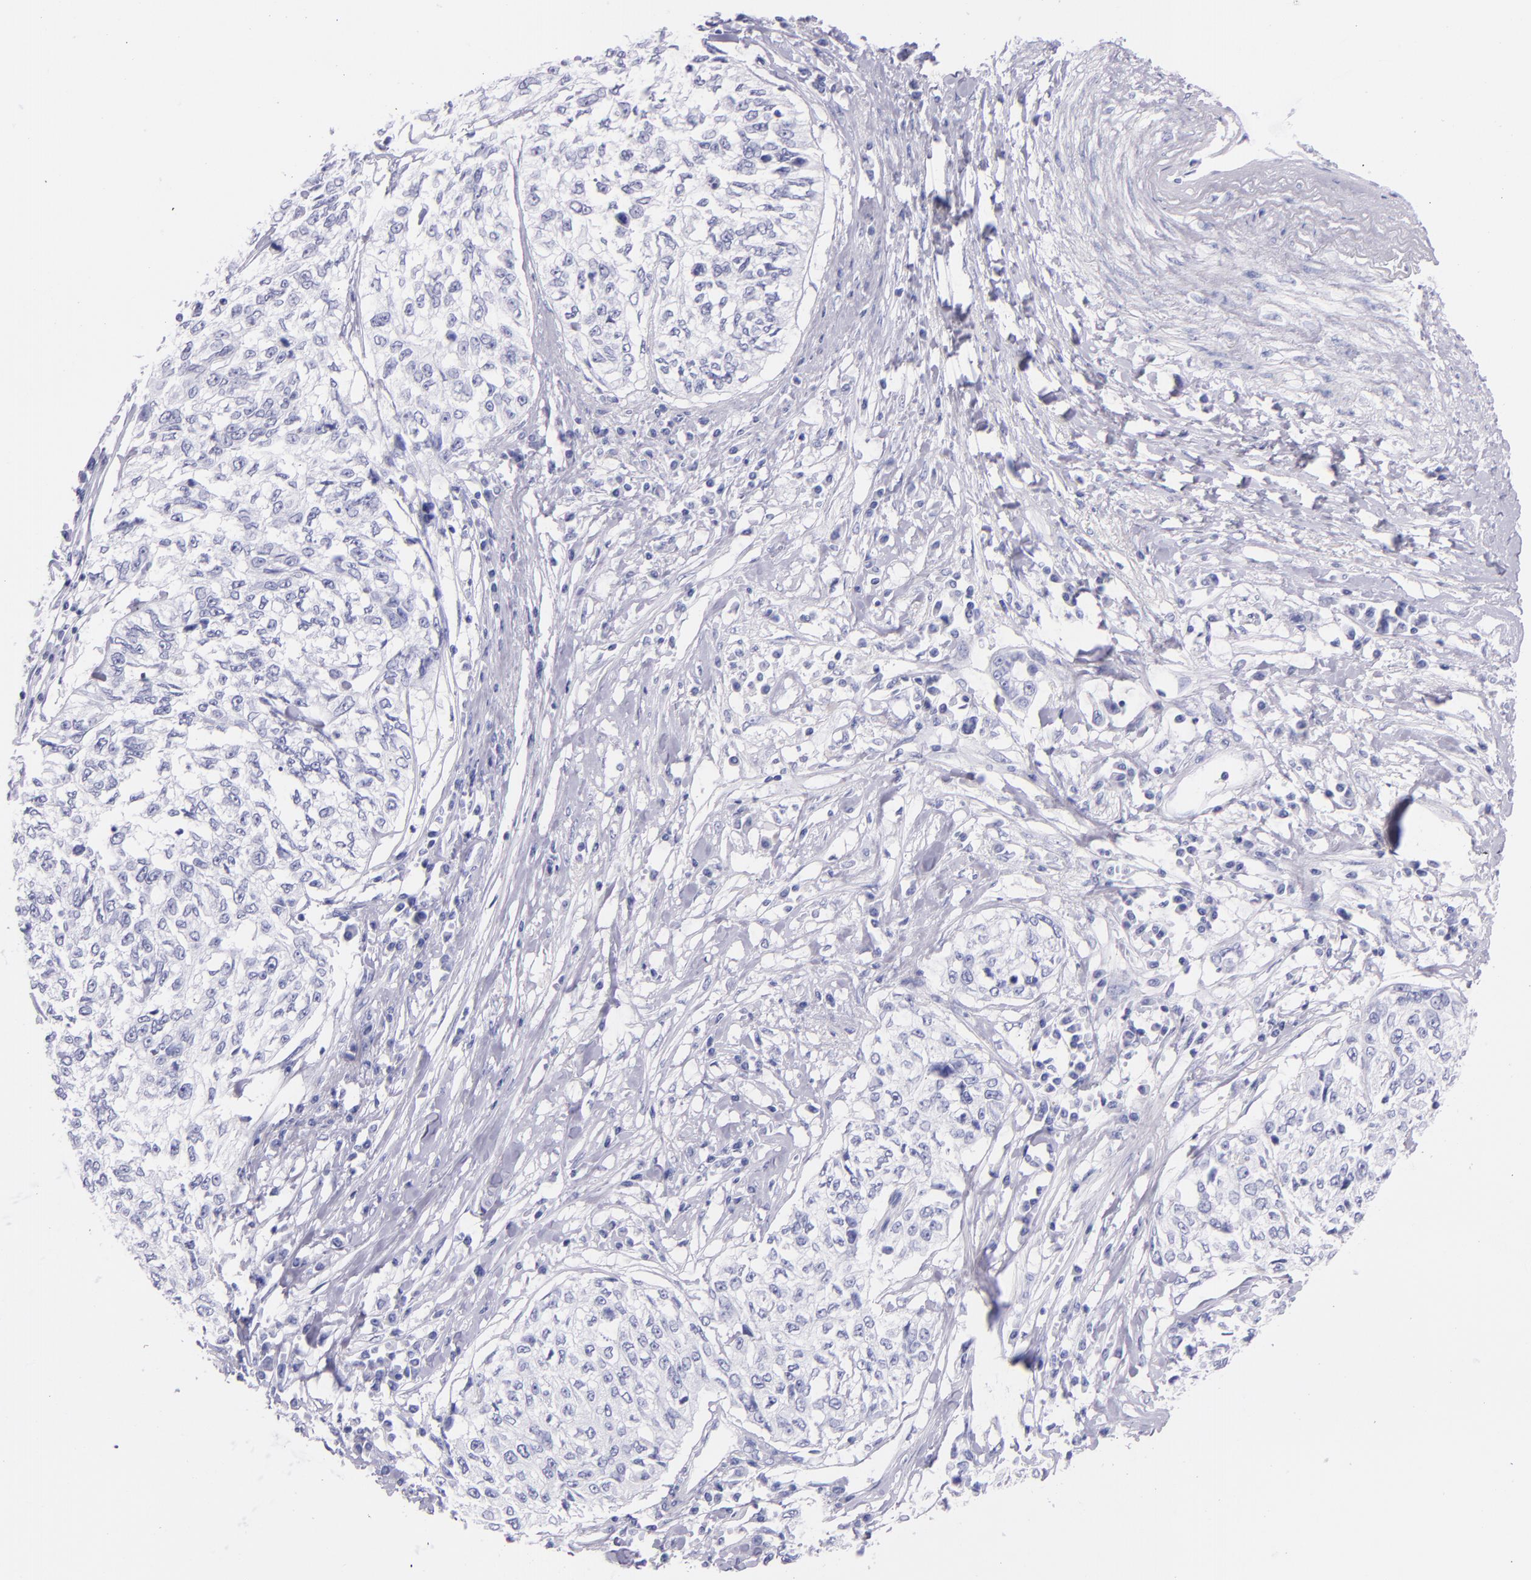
{"staining": {"intensity": "negative", "quantity": "none", "location": "none"}, "tissue": "cervical cancer", "cell_type": "Tumor cells", "image_type": "cancer", "snomed": [{"axis": "morphology", "description": "Squamous cell carcinoma, NOS"}, {"axis": "topography", "description": "Cervix"}], "caption": "An IHC photomicrograph of cervical cancer (squamous cell carcinoma) is shown. There is no staining in tumor cells of cervical cancer (squamous cell carcinoma).", "gene": "SFTPB", "patient": {"sex": "female", "age": 57}}